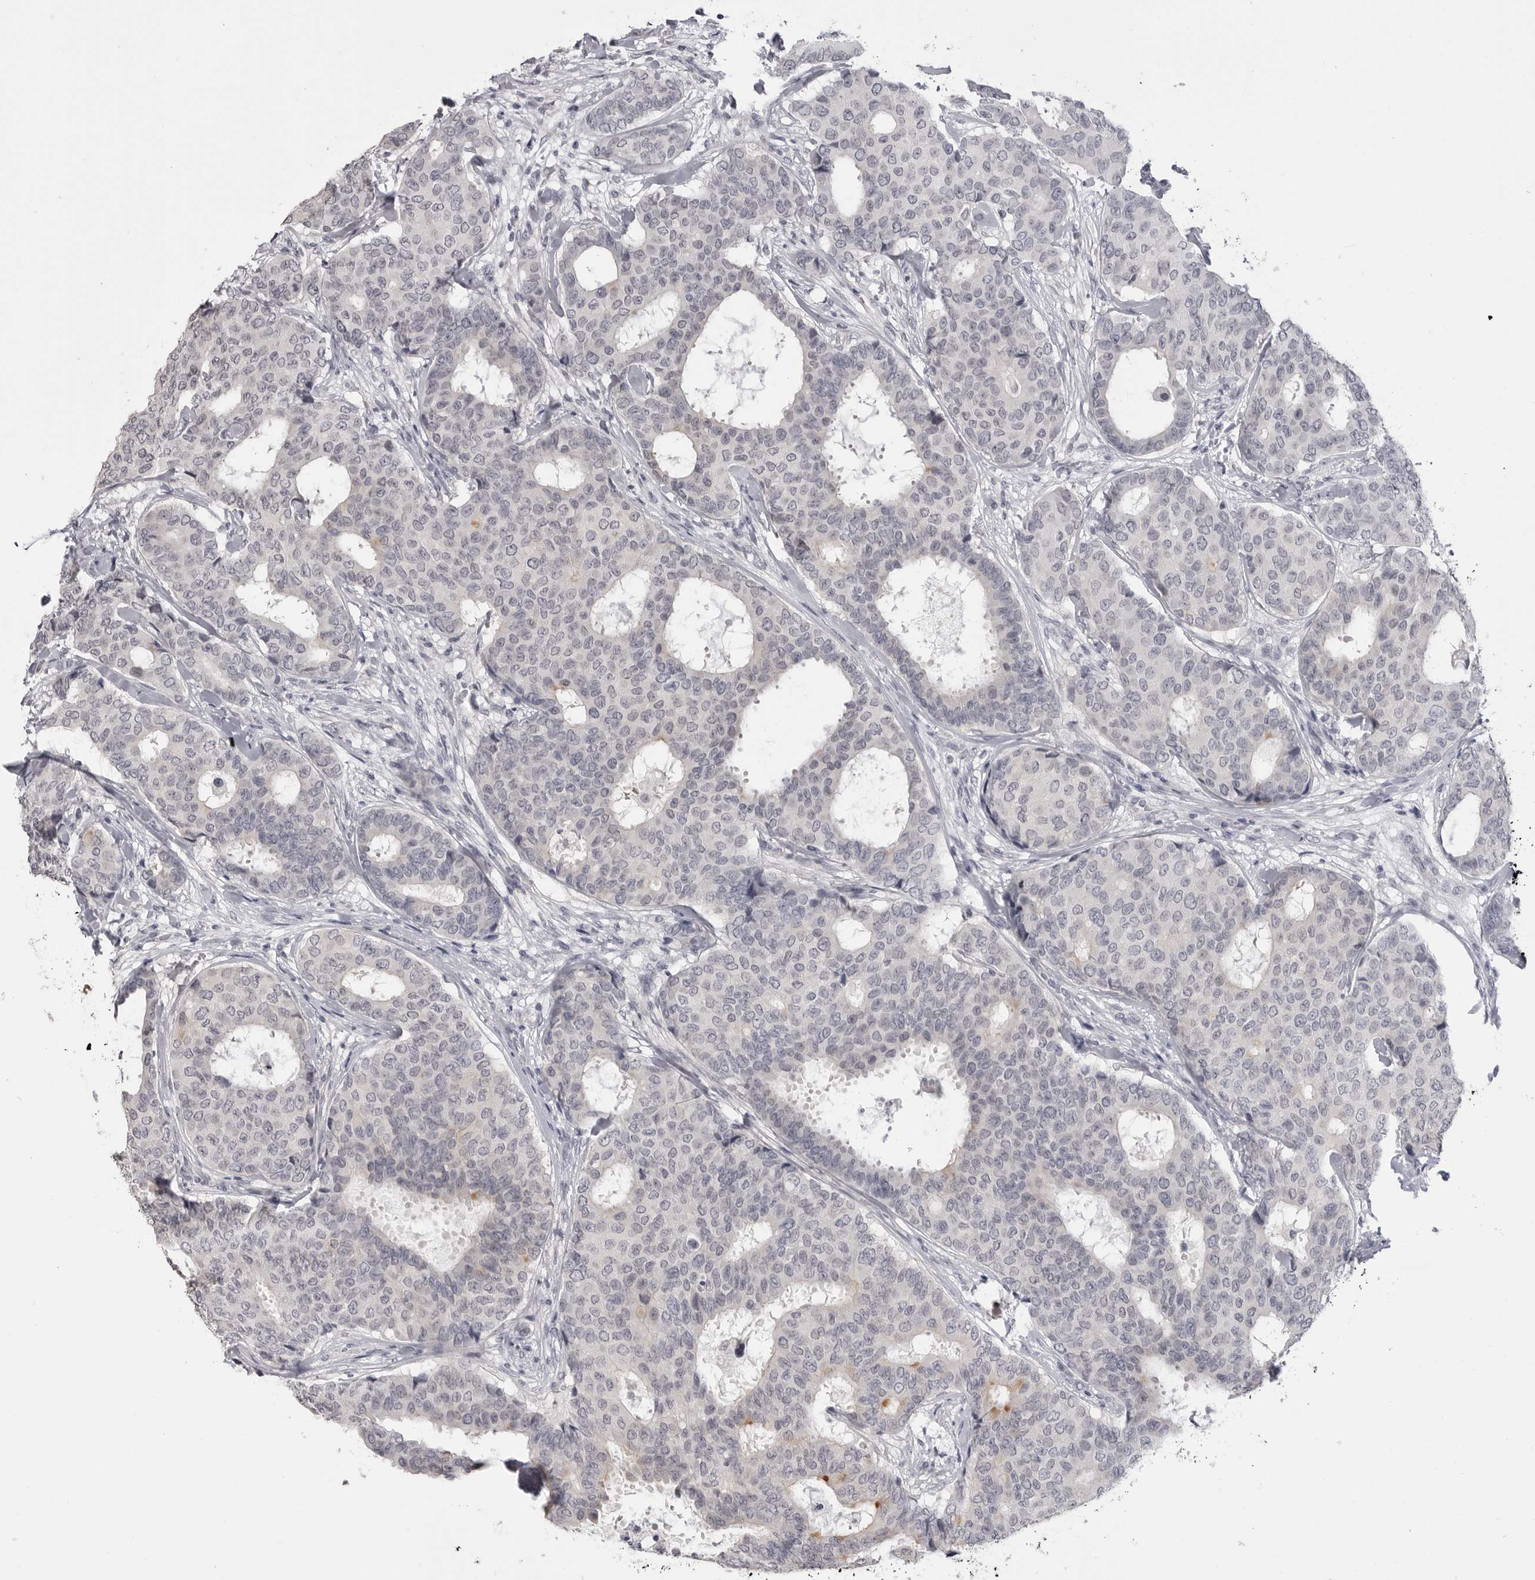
{"staining": {"intensity": "negative", "quantity": "none", "location": "none"}, "tissue": "breast cancer", "cell_type": "Tumor cells", "image_type": "cancer", "snomed": [{"axis": "morphology", "description": "Duct carcinoma"}, {"axis": "topography", "description": "Breast"}], "caption": "Tumor cells are negative for protein expression in human breast cancer (intraductal carcinoma).", "gene": "GPN2", "patient": {"sex": "female", "age": 75}}